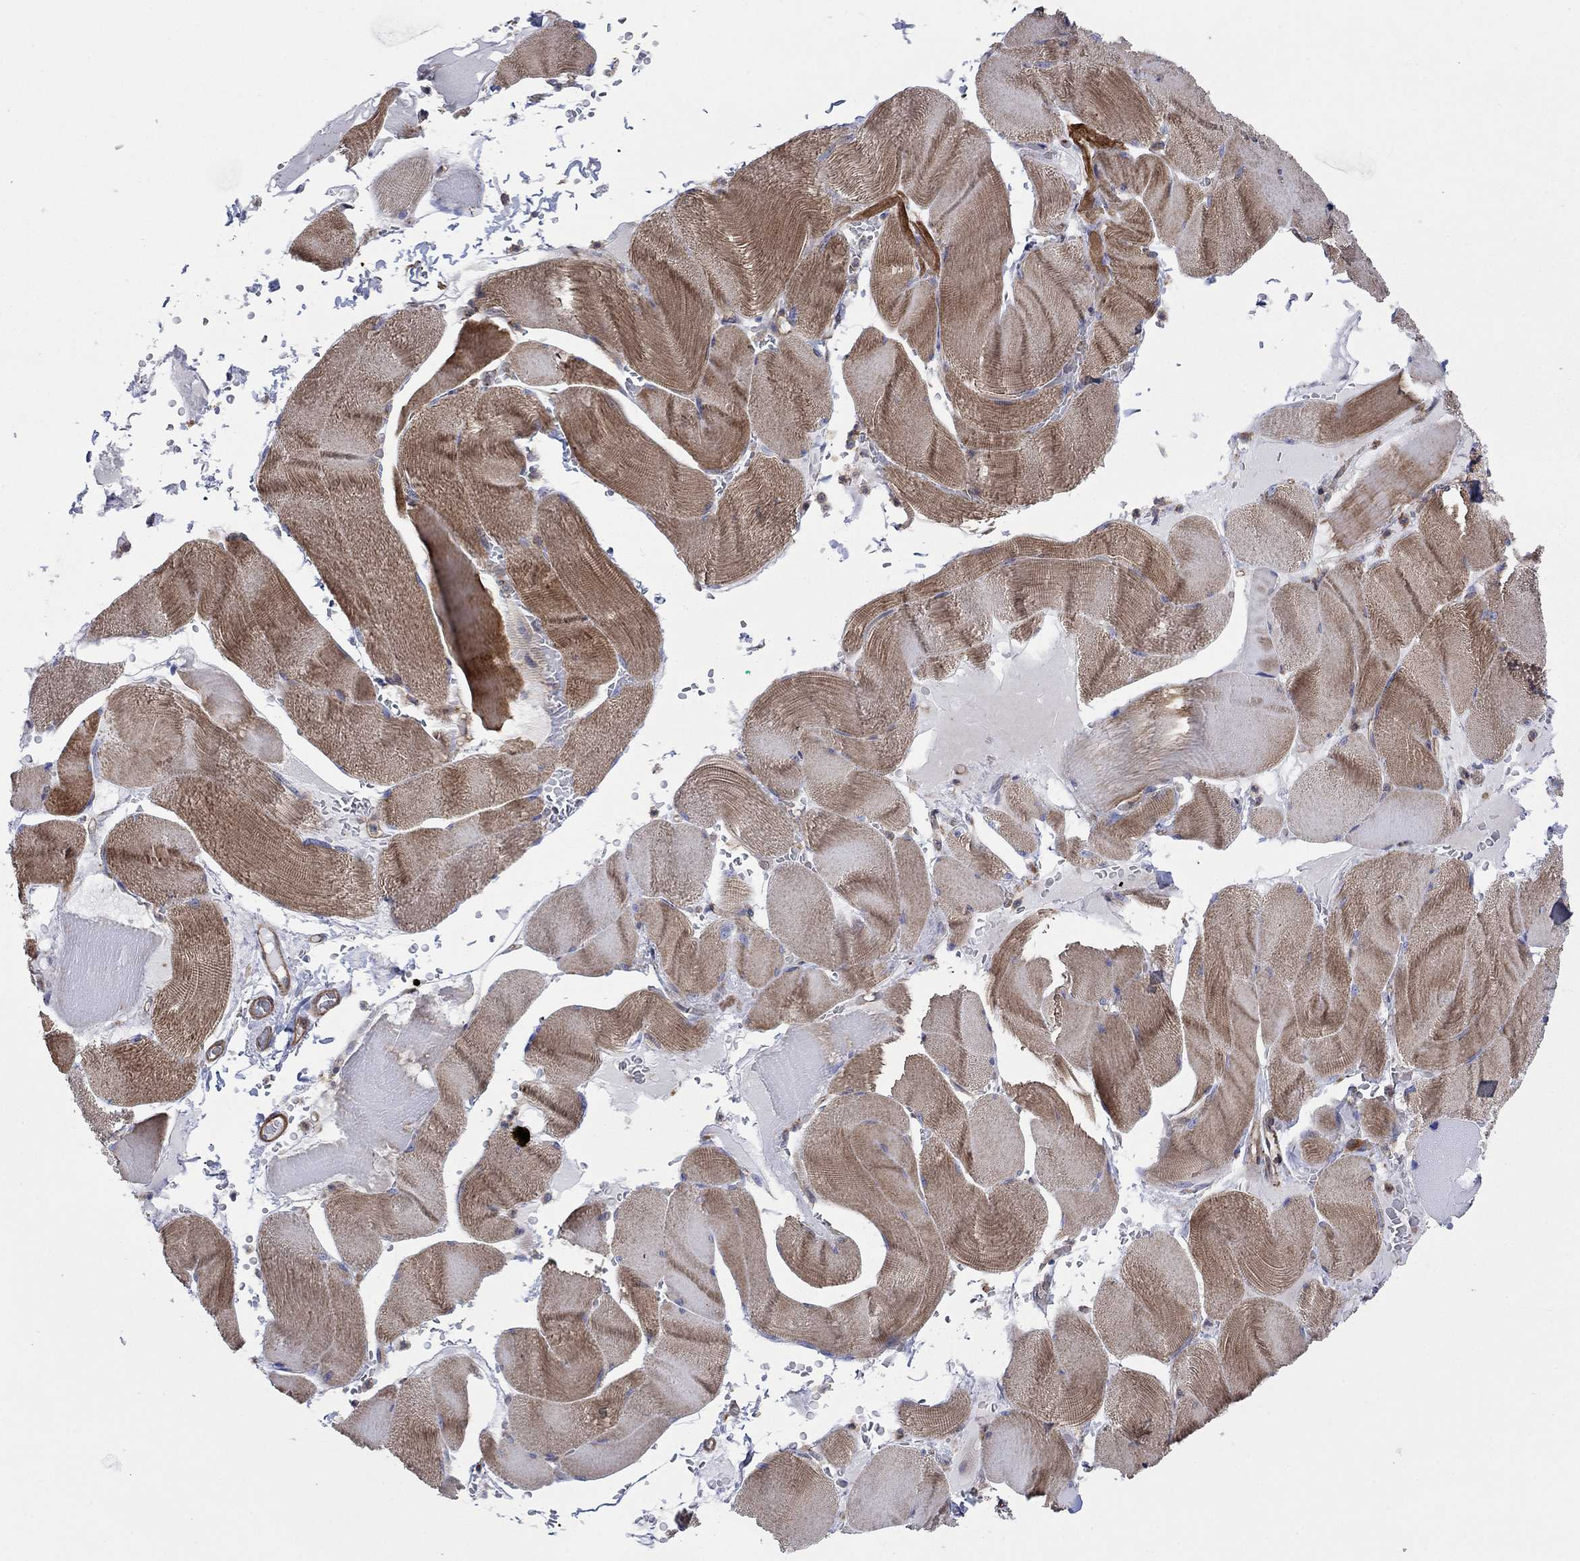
{"staining": {"intensity": "moderate", "quantity": "25%-75%", "location": "cytoplasmic/membranous"}, "tissue": "skeletal muscle", "cell_type": "Myocytes", "image_type": "normal", "snomed": [{"axis": "morphology", "description": "Normal tissue, NOS"}, {"axis": "topography", "description": "Skeletal muscle"}], "caption": "IHC histopathology image of benign human skeletal muscle stained for a protein (brown), which demonstrates medium levels of moderate cytoplasmic/membranous staining in about 25%-75% of myocytes.", "gene": "PAG1", "patient": {"sex": "male", "age": 56}}